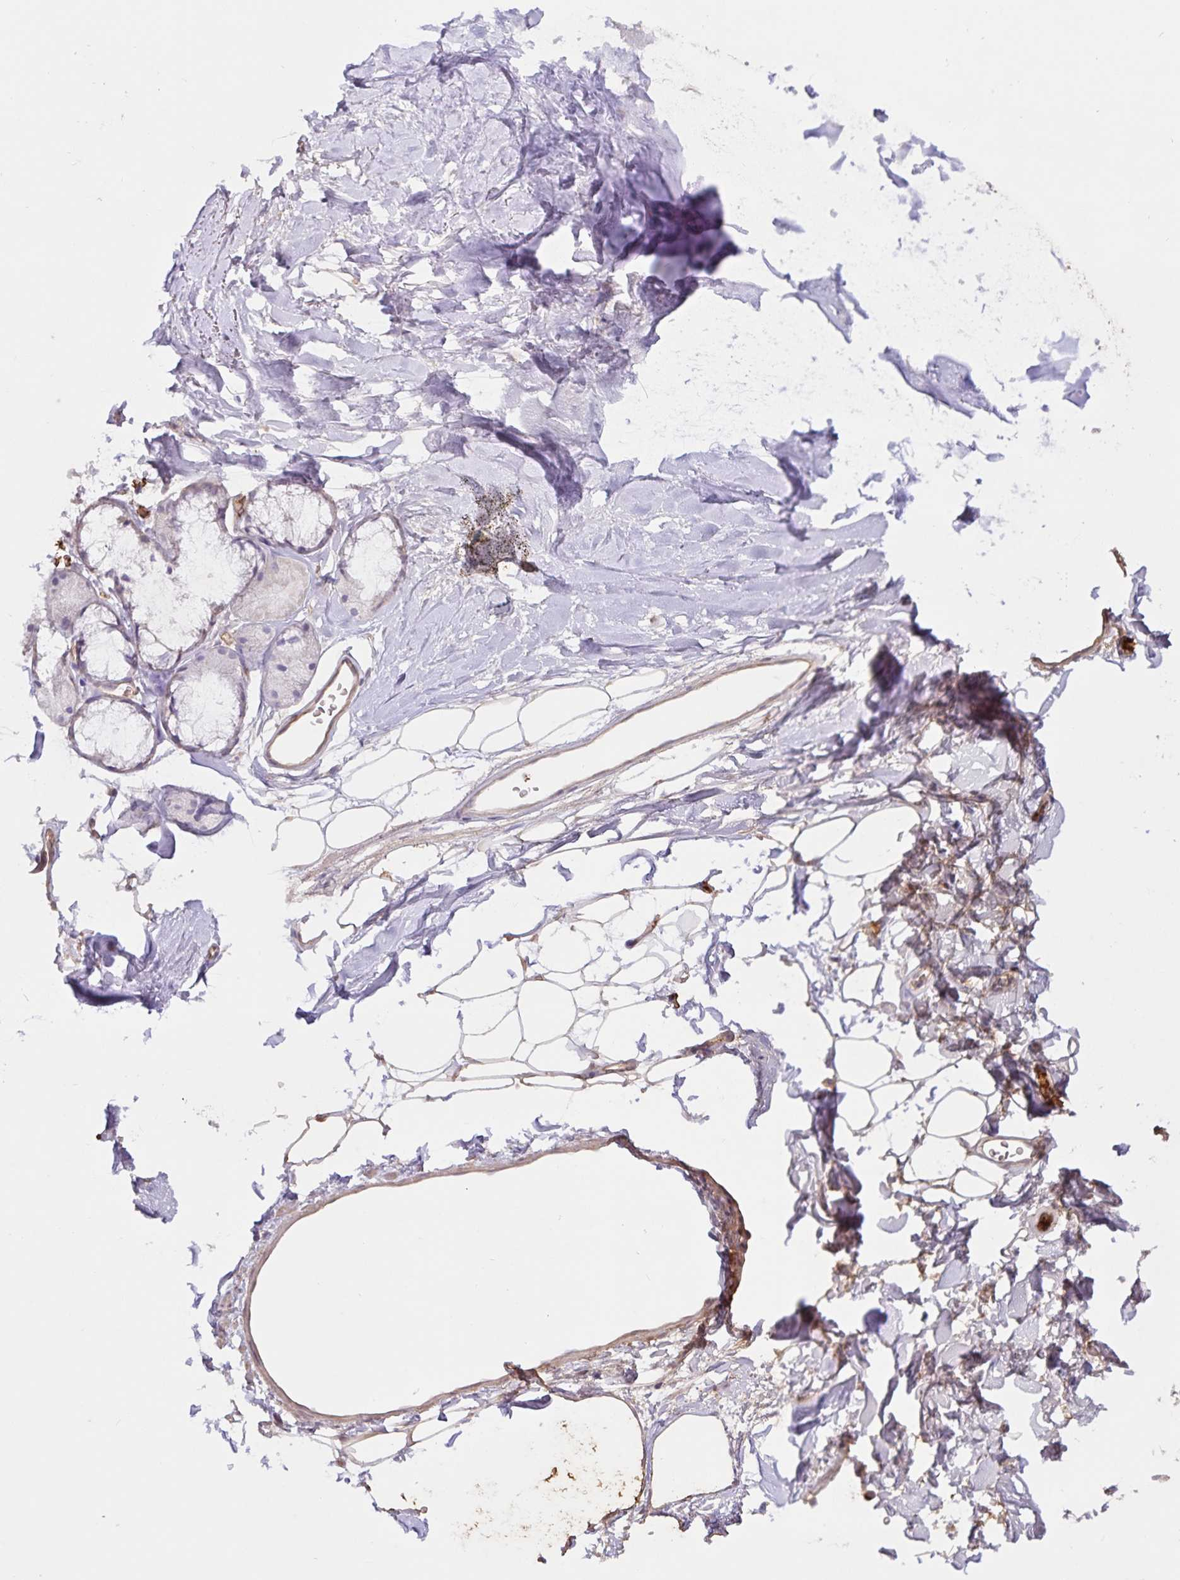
{"staining": {"intensity": "moderate", "quantity": "<25%", "location": "cytoplasmic/membranous"}, "tissue": "adipose tissue", "cell_type": "Adipocytes", "image_type": "normal", "snomed": [{"axis": "morphology", "description": "Normal tissue, NOS"}, {"axis": "topography", "description": "Cartilage tissue"}, {"axis": "topography", "description": "Bronchus"}], "caption": "This photomicrograph displays benign adipose tissue stained with immunohistochemistry (IHC) to label a protein in brown. The cytoplasmic/membranous of adipocytes show moderate positivity for the protein. Nuclei are counter-stained blue.", "gene": "FGG", "patient": {"sex": "female", "age": 79}}